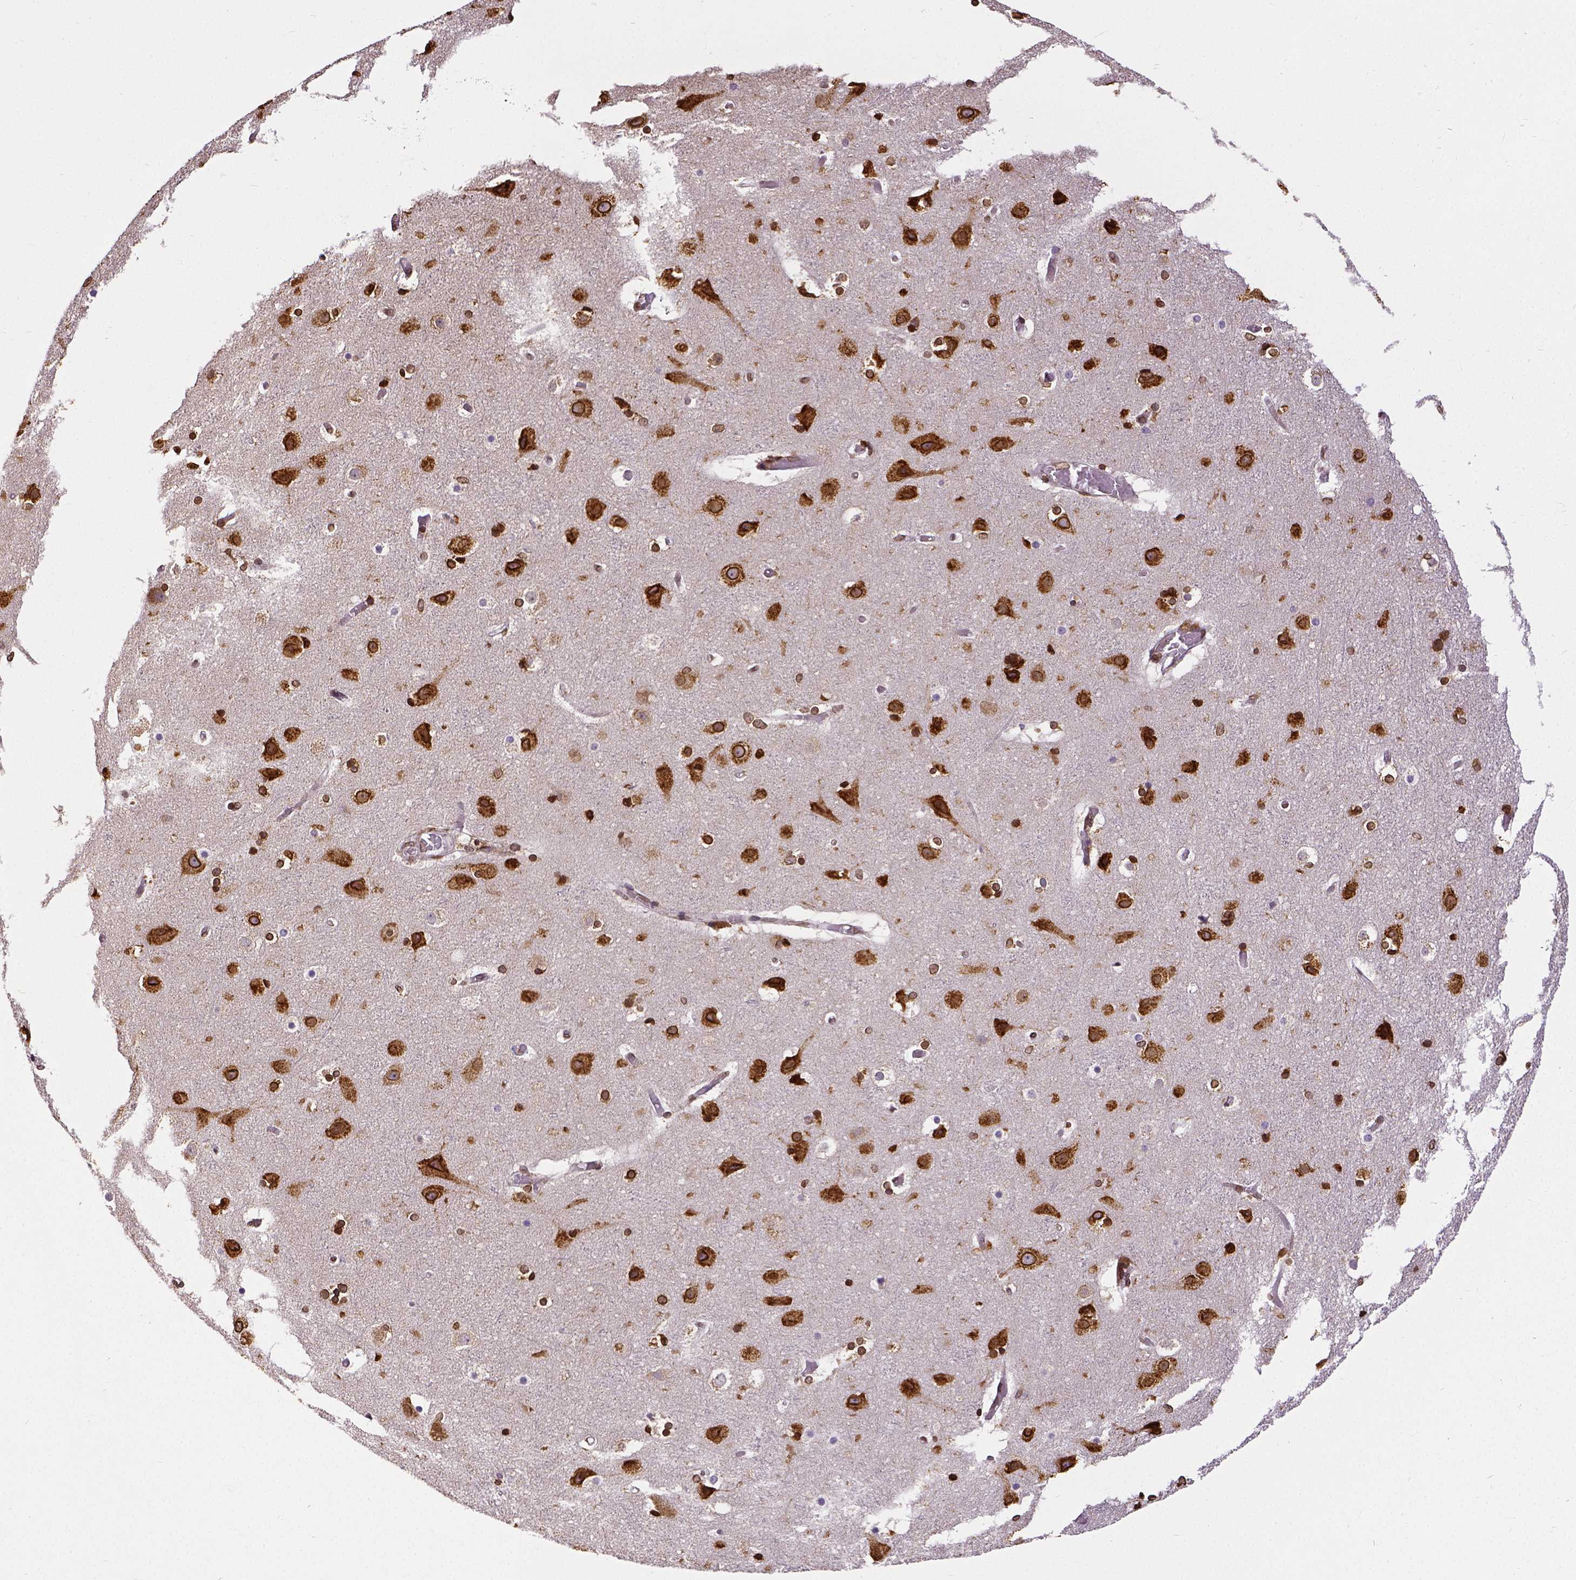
{"staining": {"intensity": "strong", "quantity": ">75%", "location": "cytoplasmic/membranous,nuclear"}, "tissue": "cerebral cortex", "cell_type": "Endothelial cells", "image_type": "normal", "snomed": [{"axis": "morphology", "description": "Normal tissue, NOS"}, {"axis": "topography", "description": "Cerebral cortex"}], "caption": "A high-resolution image shows immunohistochemistry (IHC) staining of unremarkable cerebral cortex, which reveals strong cytoplasmic/membranous,nuclear positivity in about >75% of endothelial cells.", "gene": "MTDH", "patient": {"sex": "female", "age": 52}}